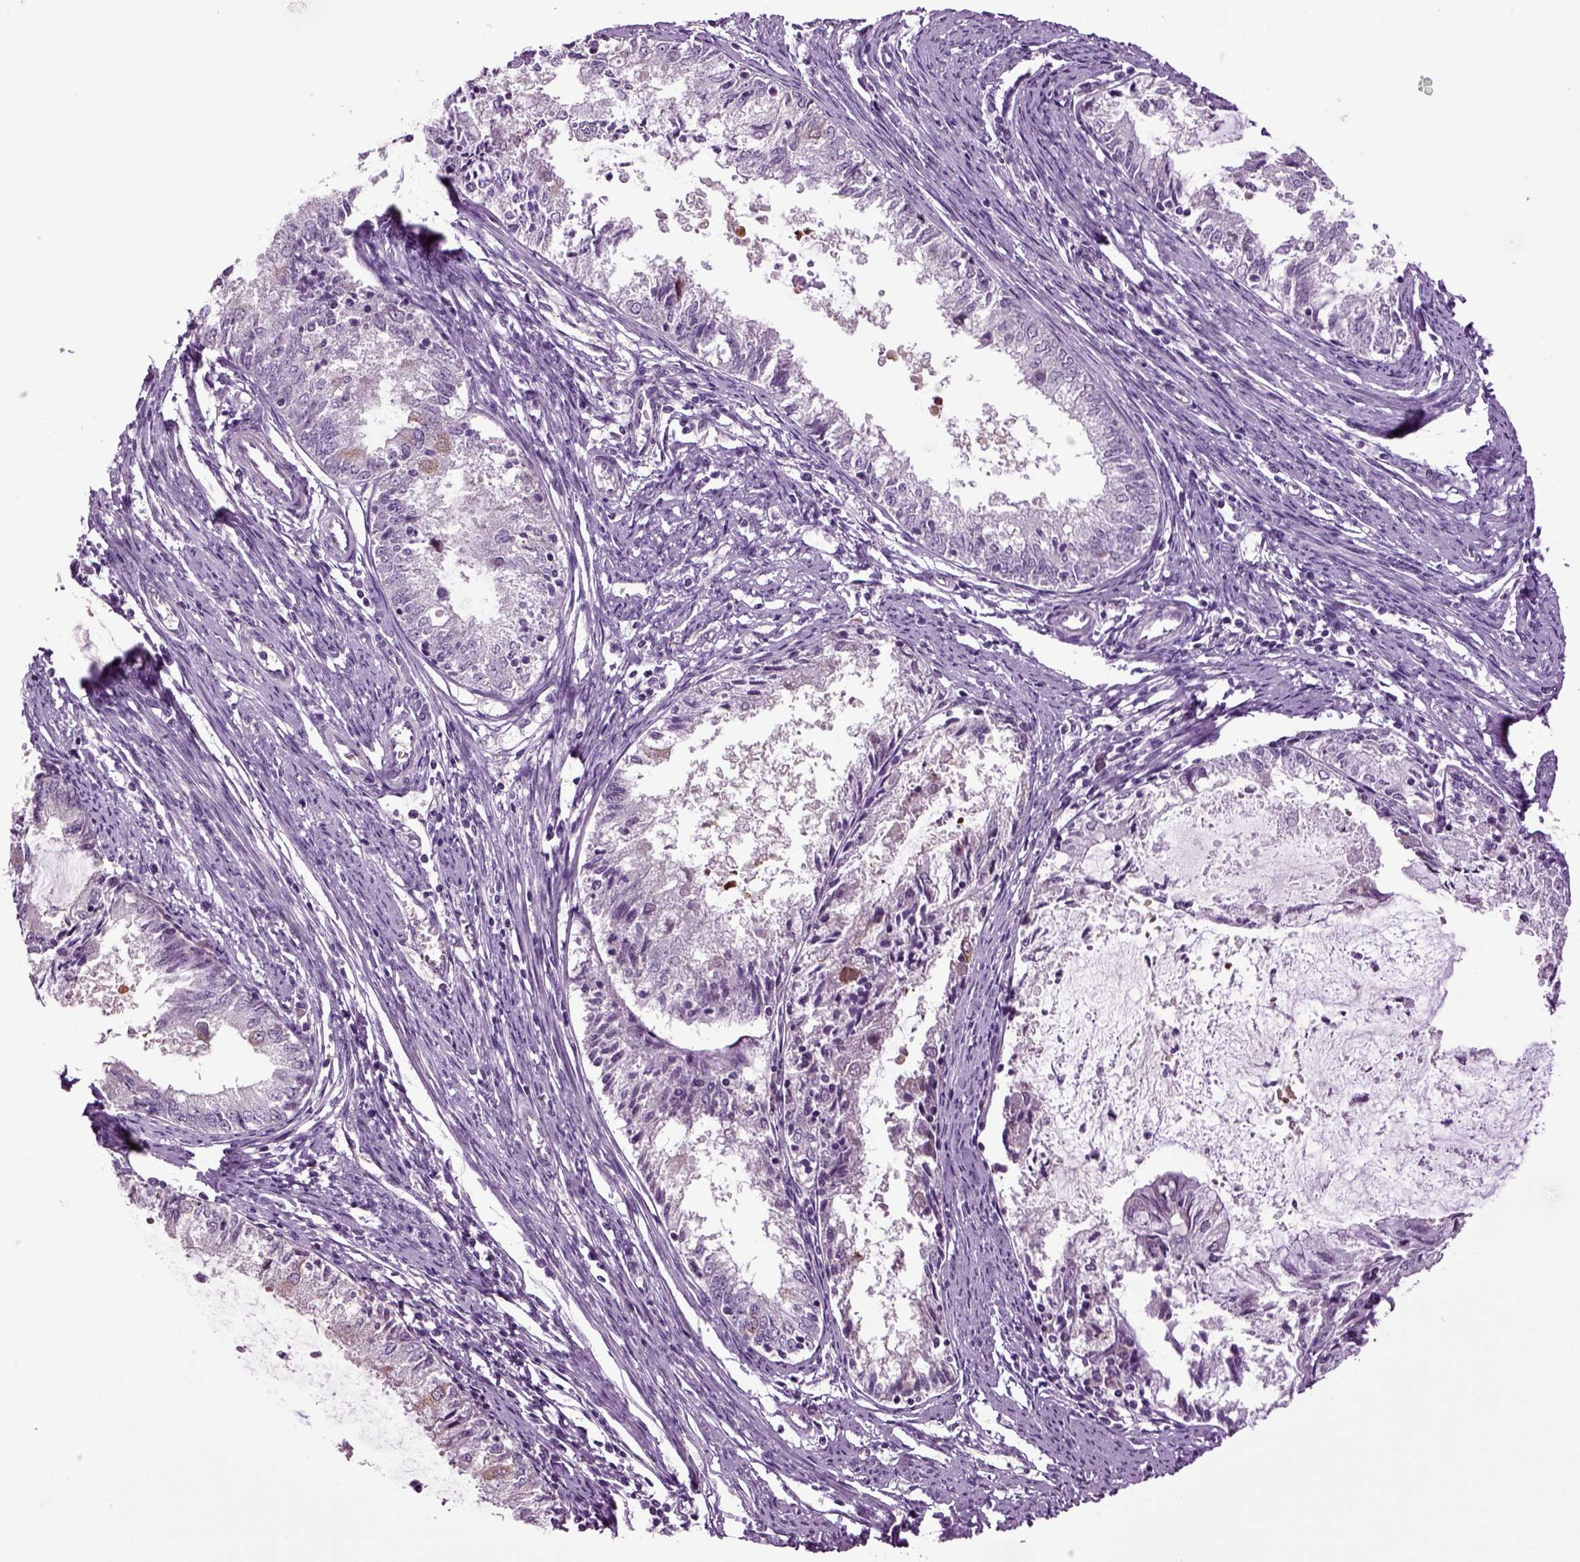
{"staining": {"intensity": "weak", "quantity": "<25%", "location": "cytoplasmic/membranous"}, "tissue": "endometrial cancer", "cell_type": "Tumor cells", "image_type": "cancer", "snomed": [{"axis": "morphology", "description": "Adenocarcinoma, NOS"}, {"axis": "topography", "description": "Endometrium"}], "caption": "Human endometrial cancer (adenocarcinoma) stained for a protein using IHC demonstrates no staining in tumor cells.", "gene": "PLCH2", "patient": {"sex": "female", "age": 57}}